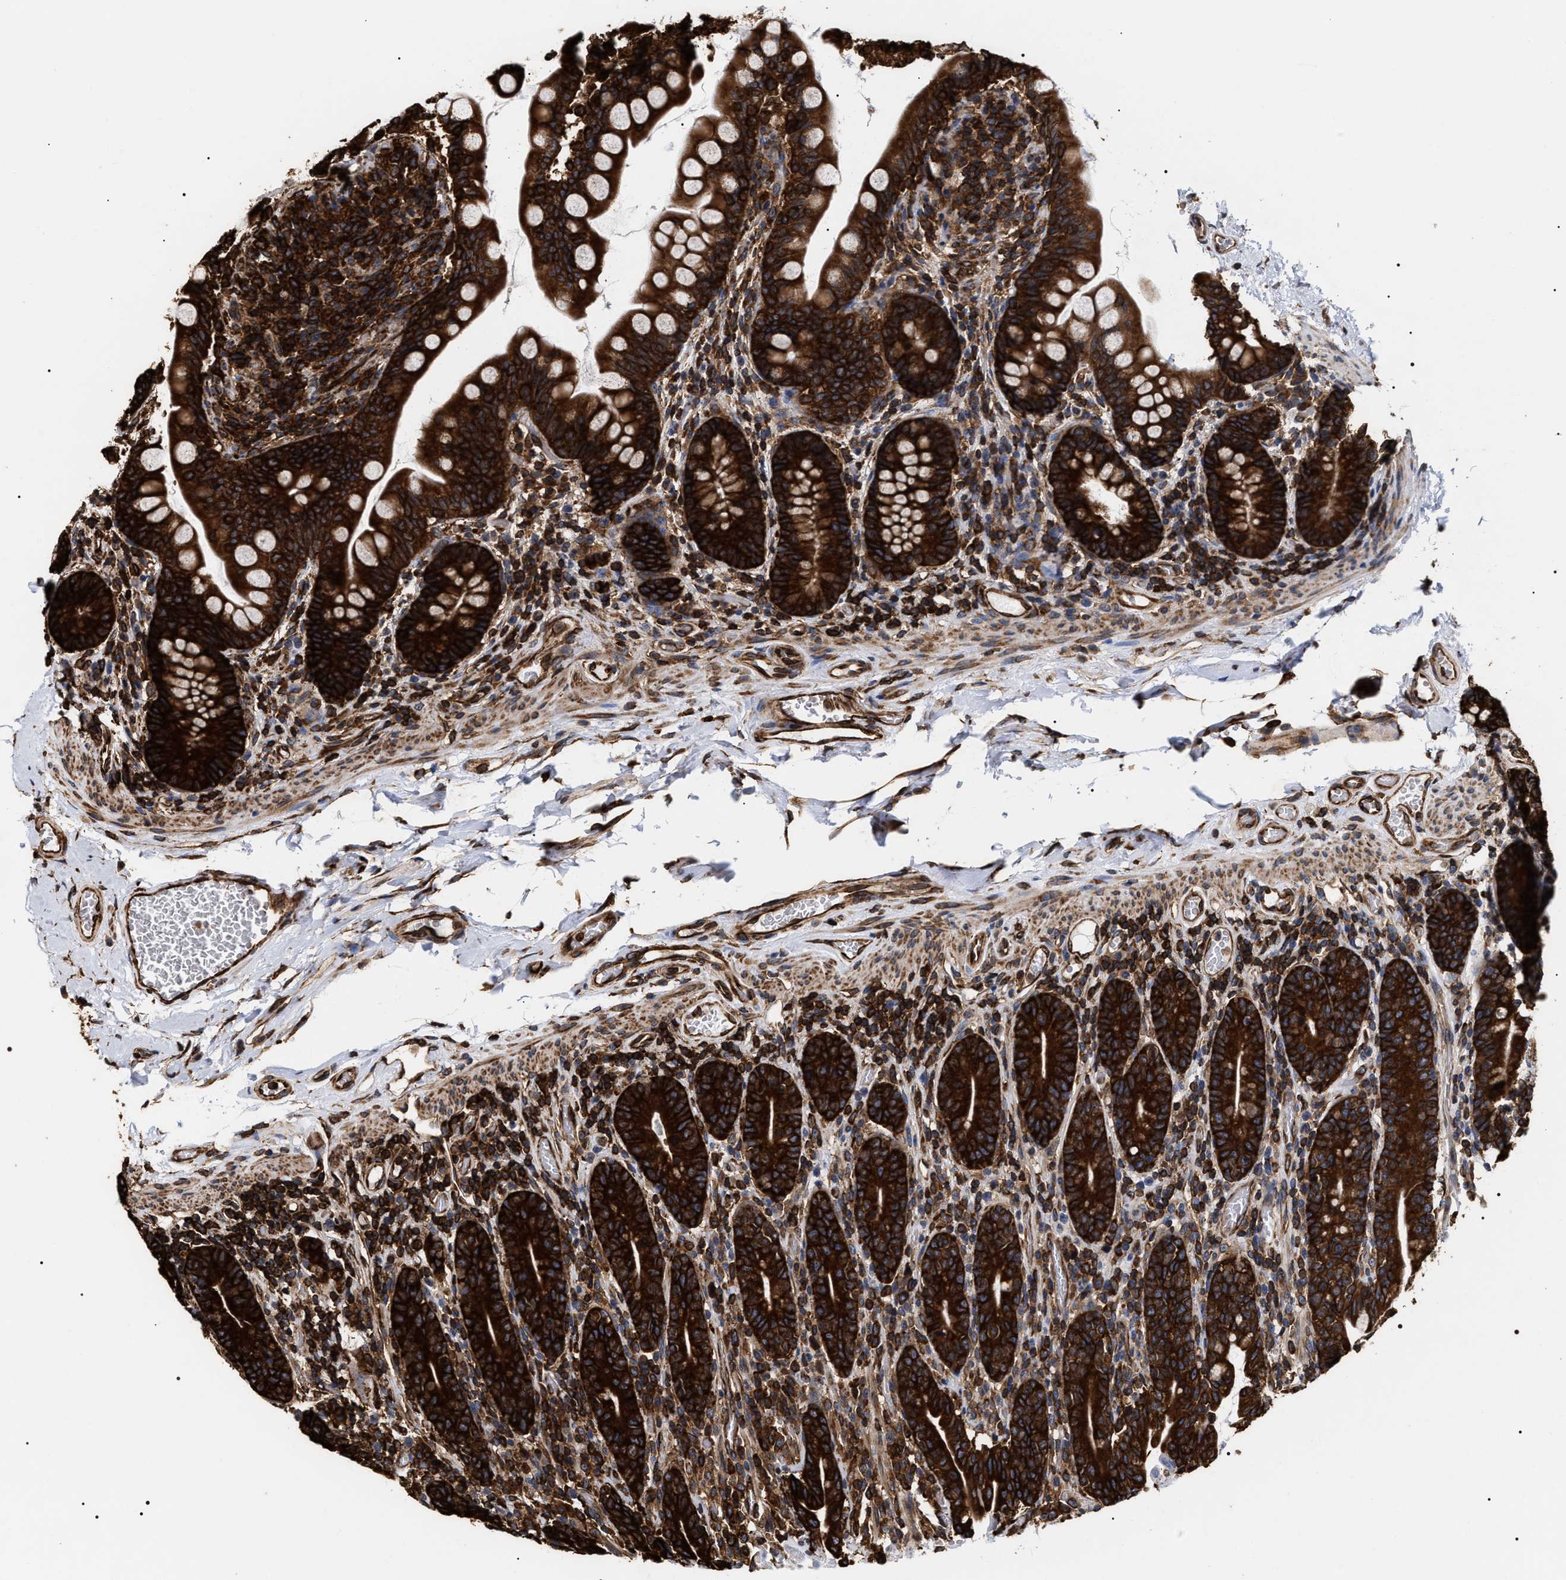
{"staining": {"intensity": "strong", "quantity": ">75%", "location": "cytoplasmic/membranous"}, "tissue": "small intestine", "cell_type": "Glandular cells", "image_type": "normal", "snomed": [{"axis": "morphology", "description": "Normal tissue, NOS"}, {"axis": "topography", "description": "Small intestine"}], "caption": "Small intestine stained with DAB IHC reveals high levels of strong cytoplasmic/membranous positivity in approximately >75% of glandular cells.", "gene": "SERBP1", "patient": {"sex": "female", "age": 56}}